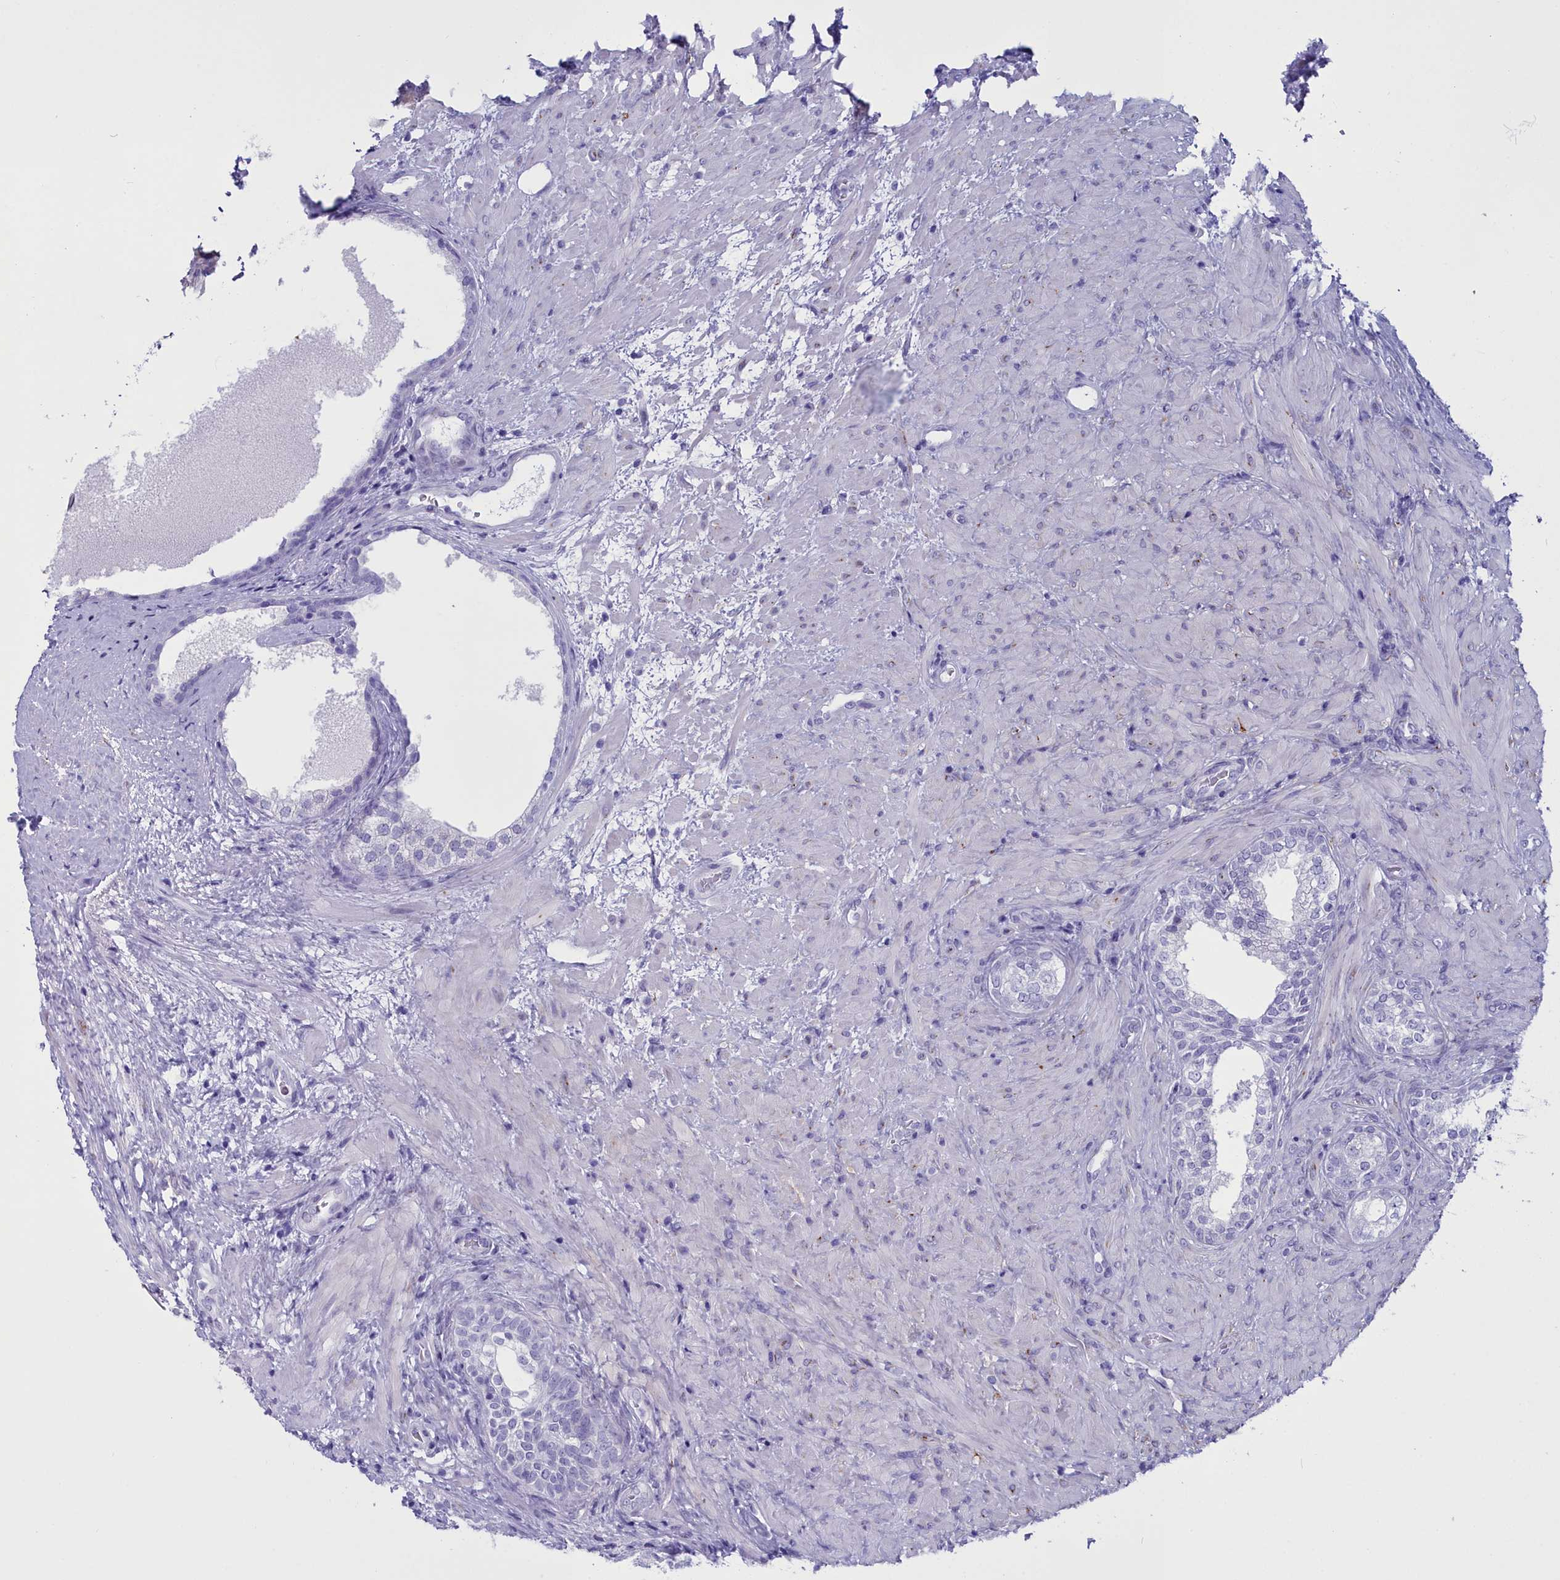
{"staining": {"intensity": "negative", "quantity": "none", "location": "none"}, "tissue": "prostate", "cell_type": "Glandular cells", "image_type": "normal", "snomed": [{"axis": "morphology", "description": "Normal tissue, NOS"}, {"axis": "topography", "description": "Prostate"}], "caption": "This is a histopathology image of immunohistochemistry staining of unremarkable prostate, which shows no staining in glandular cells.", "gene": "MAP6", "patient": {"sex": "male", "age": 76}}